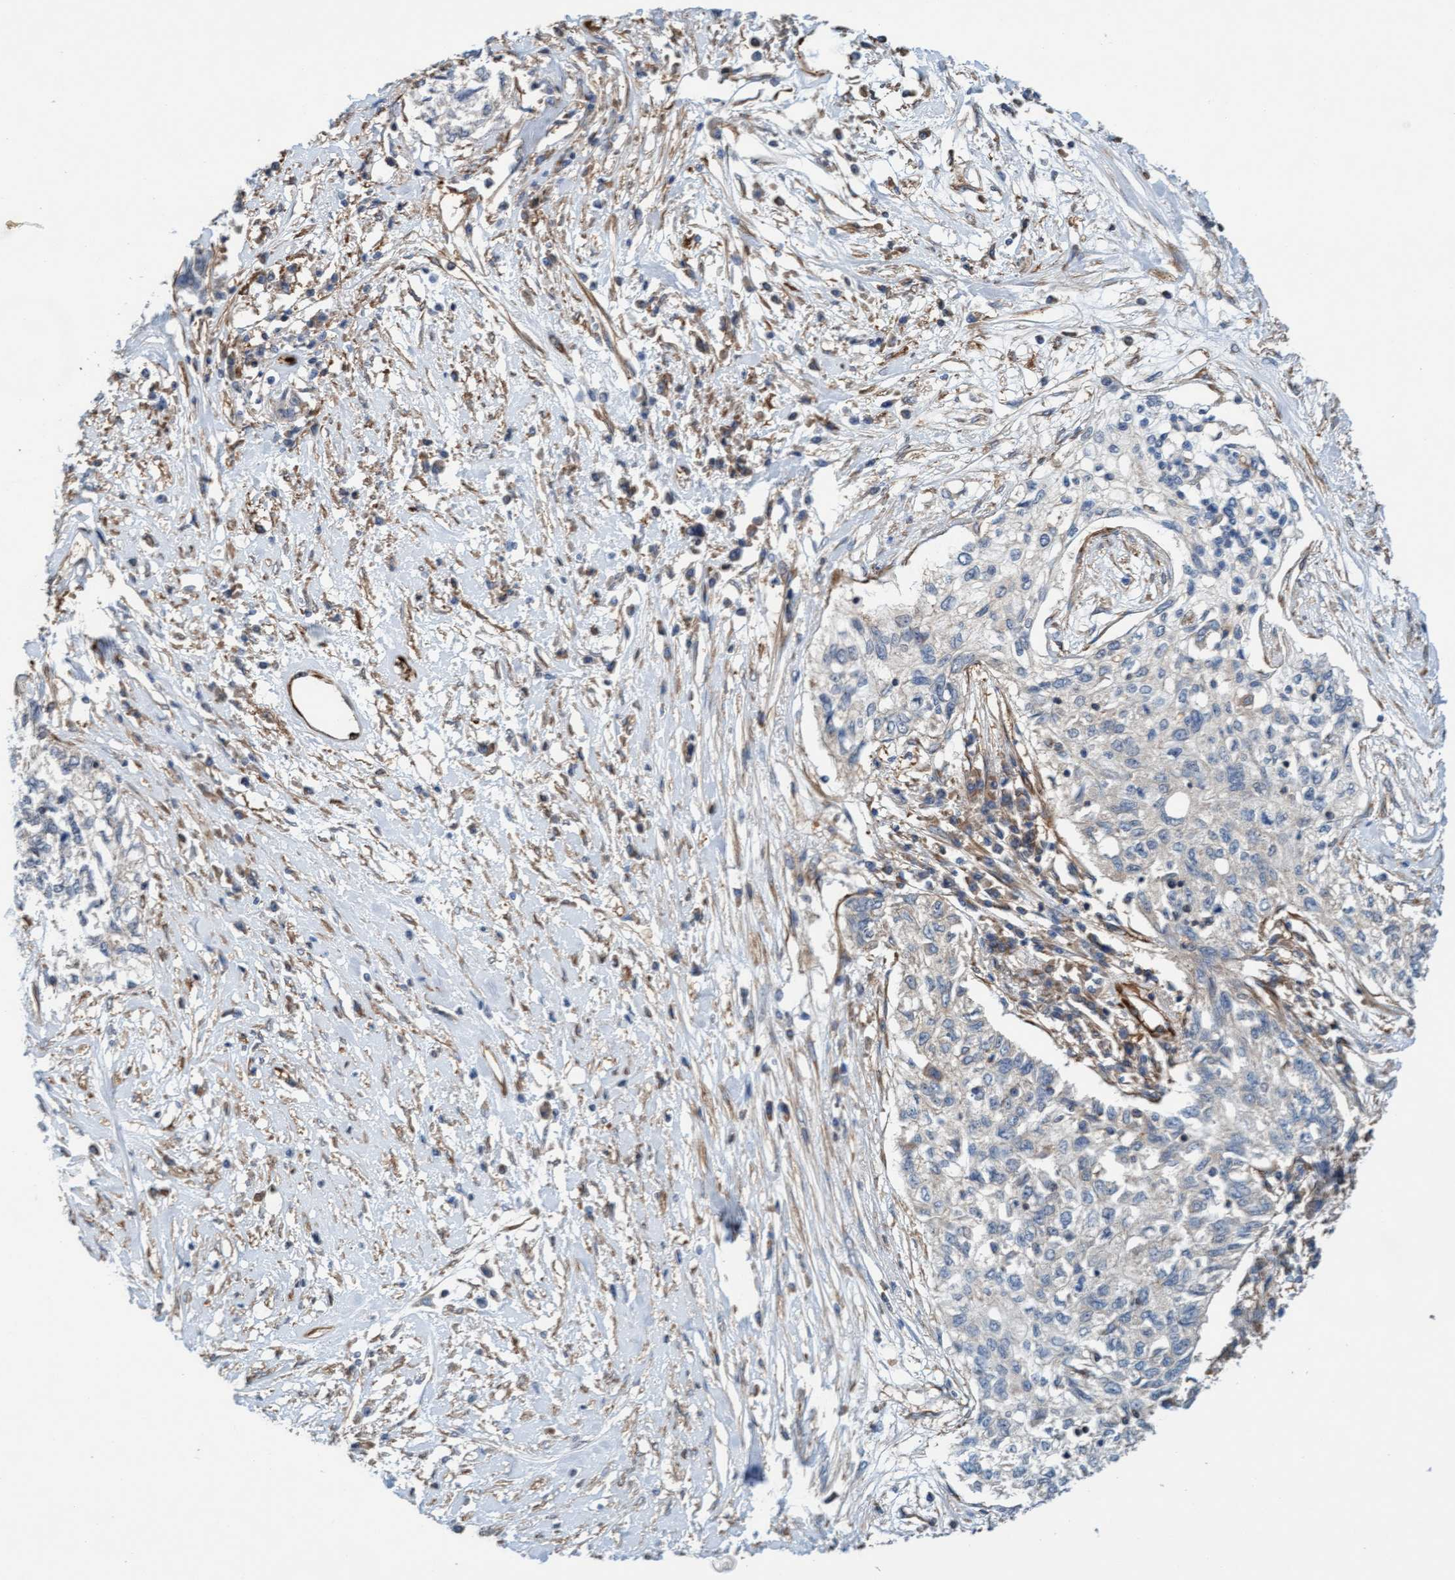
{"staining": {"intensity": "negative", "quantity": "none", "location": "none"}, "tissue": "cervical cancer", "cell_type": "Tumor cells", "image_type": "cancer", "snomed": [{"axis": "morphology", "description": "Squamous cell carcinoma, NOS"}, {"axis": "topography", "description": "Cervix"}], "caption": "An image of human squamous cell carcinoma (cervical) is negative for staining in tumor cells.", "gene": "FMNL3", "patient": {"sex": "female", "age": 57}}